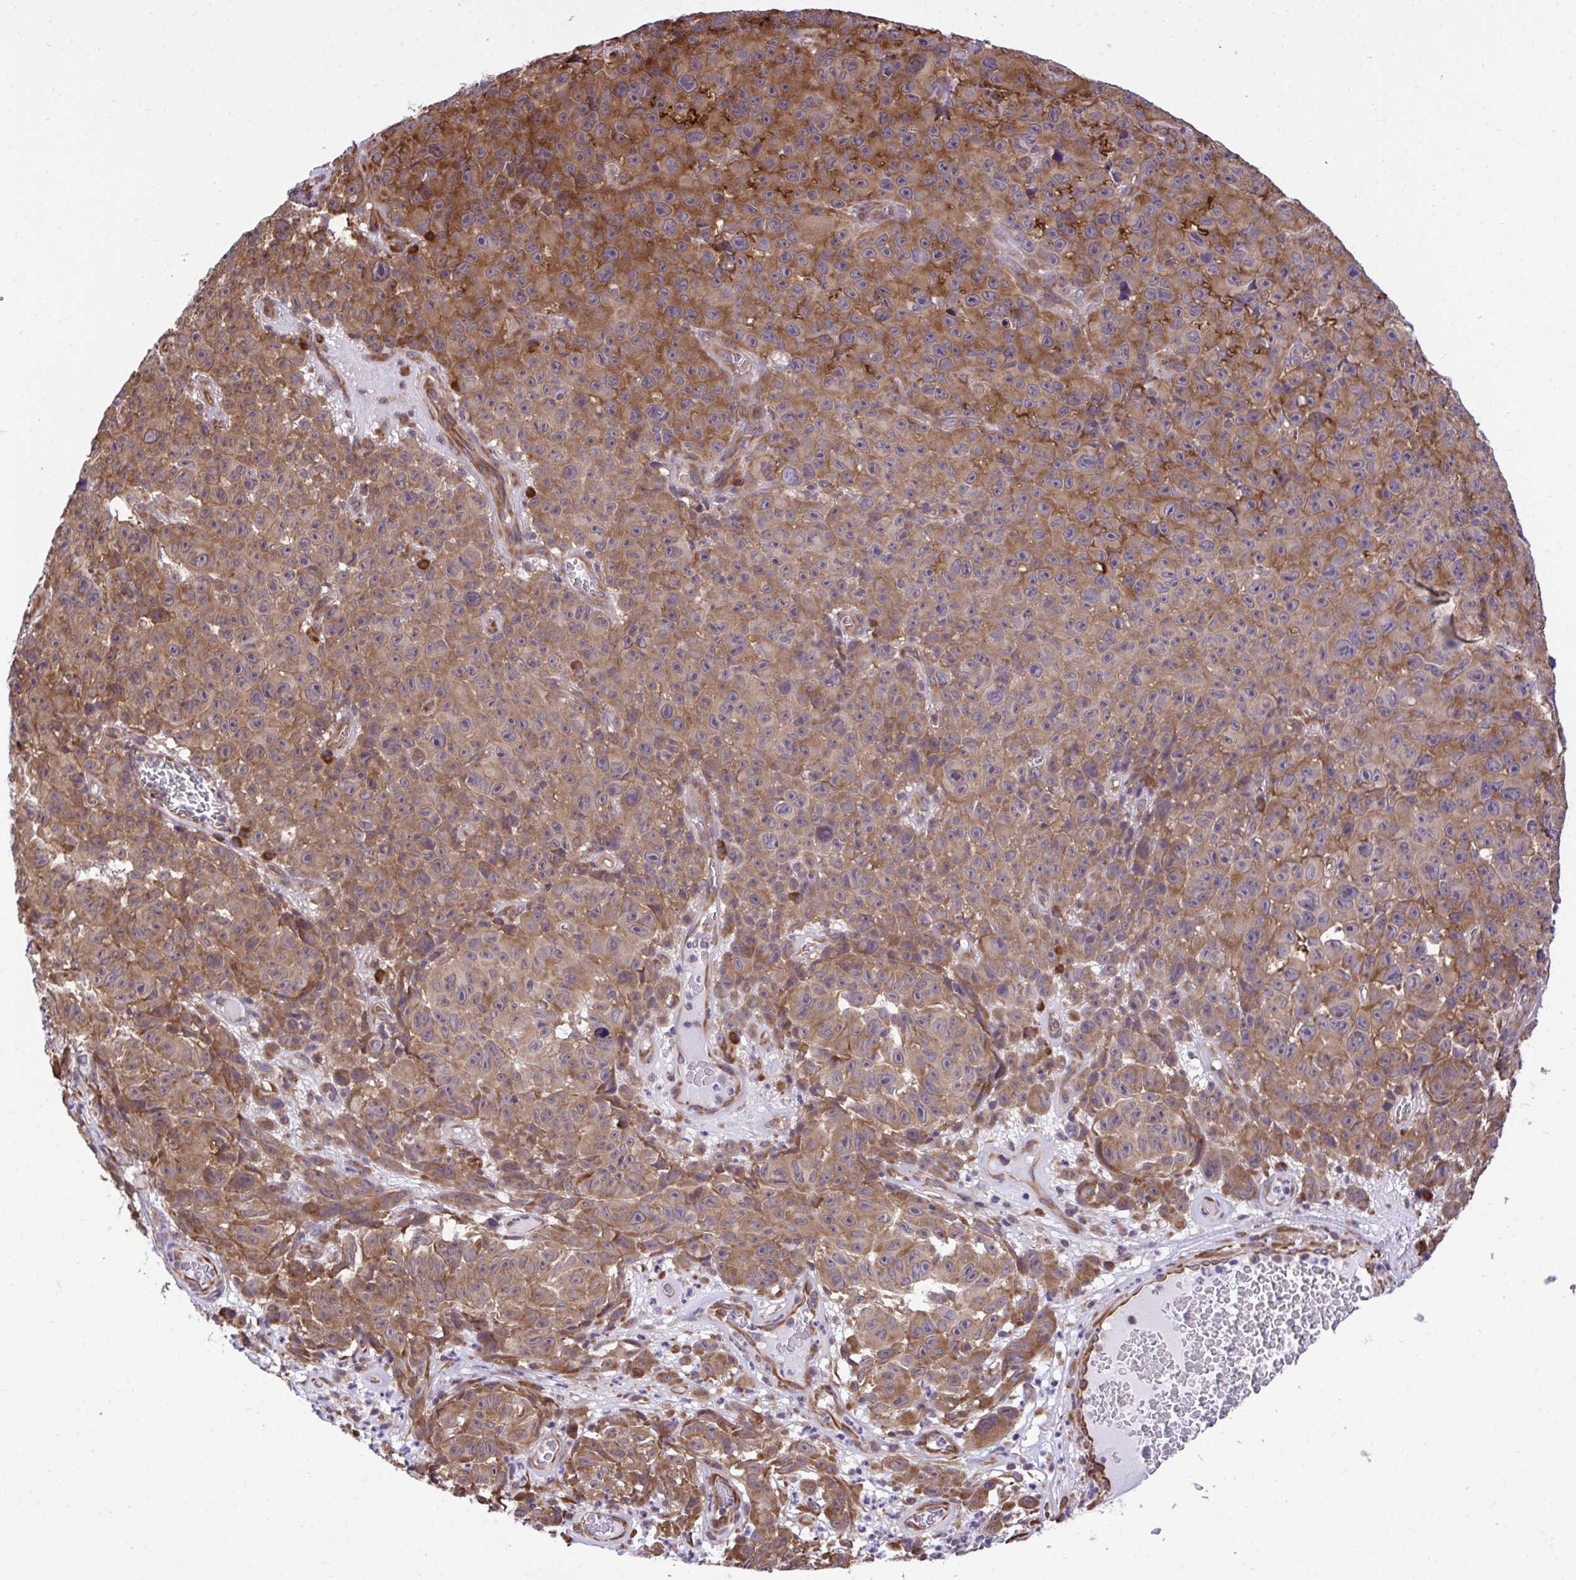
{"staining": {"intensity": "moderate", "quantity": ">75%", "location": "cytoplasmic/membranous"}, "tissue": "melanoma", "cell_type": "Tumor cells", "image_type": "cancer", "snomed": [{"axis": "morphology", "description": "Malignant melanoma, NOS"}, {"axis": "topography", "description": "Skin"}], "caption": "Protein positivity by immunohistochemistry reveals moderate cytoplasmic/membranous positivity in about >75% of tumor cells in melanoma. (brown staining indicates protein expression, while blue staining denotes nuclei).", "gene": "RPS15", "patient": {"sex": "female", "age": 82}}